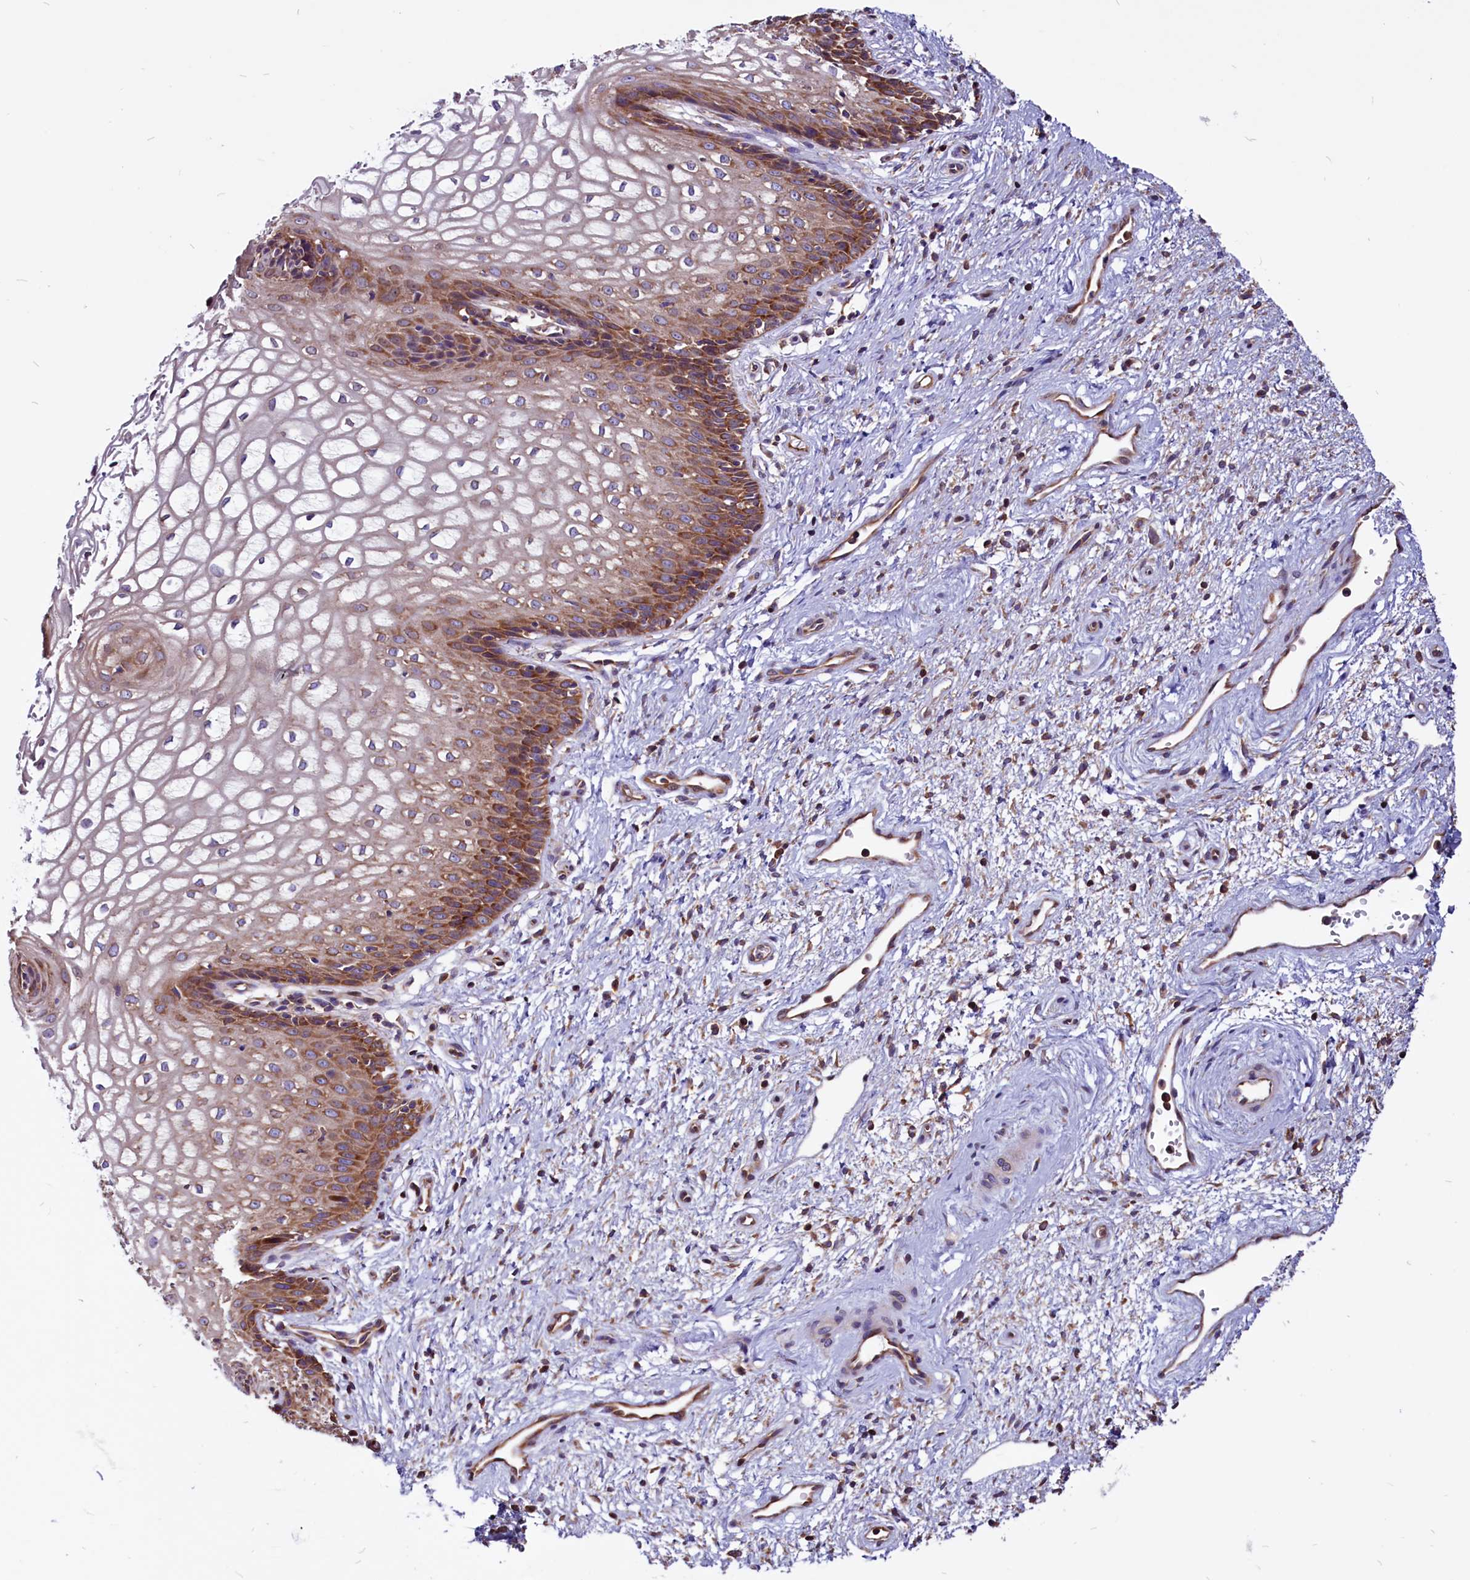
{"staining": {"intensity": "strong", "quantity": "25%-75%", "location": "cytoplasmic/membranous"}, "tissue": "vagina", "cell_type": "Squamous epithelial cells", "image_type": "normal", "snomed": [{"axis": "morphology", "description": "Normal tissue, NOS"}, {"axis": "topography", "description": "Vagina"}], "caption": "Squamous epithelial cells reveal high levels of strong cytoplasmic/membranous staining in about 25%-75% of cells in unremarkable vagina. (DAB (3,3'-diaminobenzidine) IHC, brown staining for protein, blue staining for nuclei).", "gene": "EIF3G", "patient": {"sex": "female", "age": 34}}